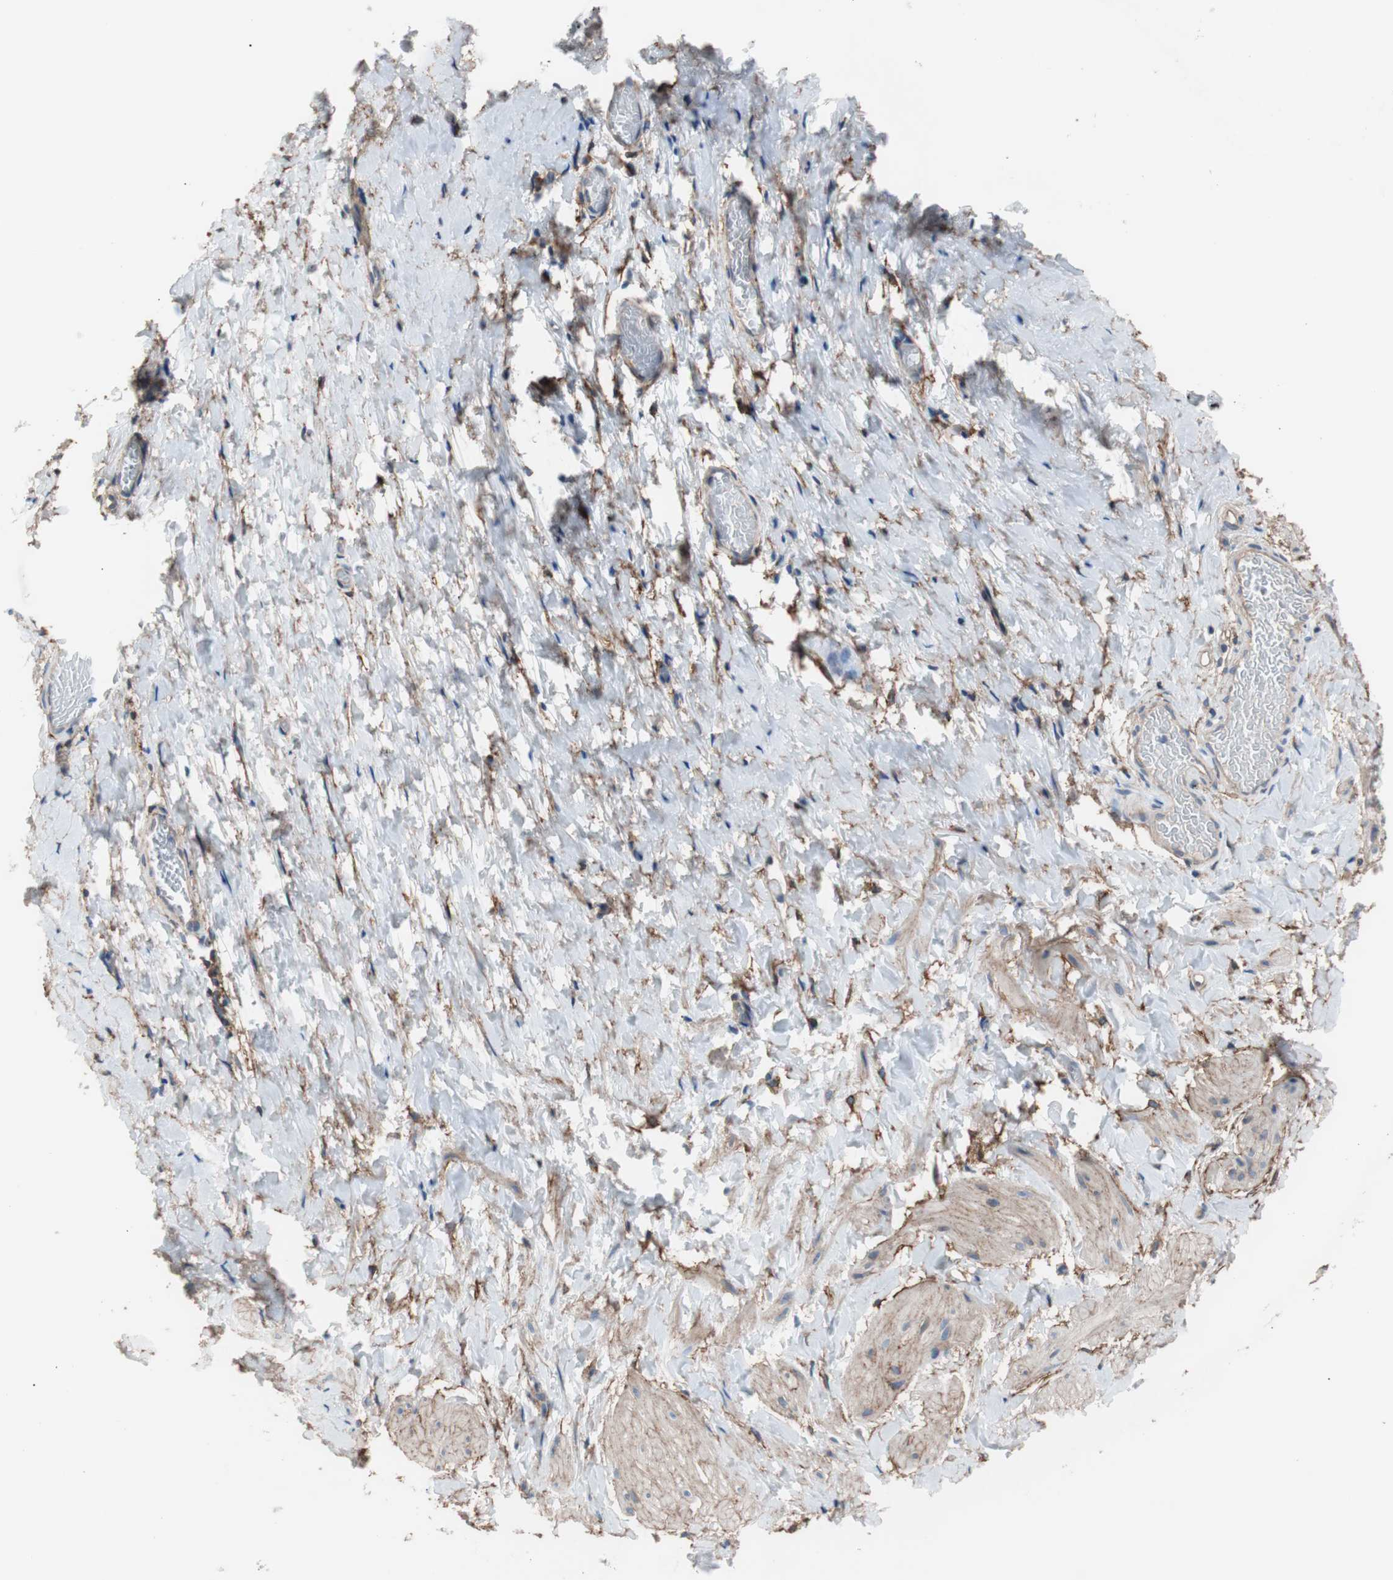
{"staining": {"intensity": "strong", "quantity": ">75%", "location": "cytoplasmic/membranous"}, "tissue": "smooth muscle", "cell_type": "Smooth muscle cells", "image_type": "normal", "snomed": [{"axis": "morphology", "description": "Normal tissue, NOS"}, {"axis": "topography", "description": "Smooth muscle"}], "caption": "Protein expression by IHC shows strong cytoplasmic/membranous staining in approximately >75% of smooth muscle cells in normal smooth muscle. The protein is stained brown, and the nuclei are stained in blue (DAB IHC with brightfield microscopy, high magnification).", "gene": "CD81", "patient": {"sex": "male", "age": 16}}